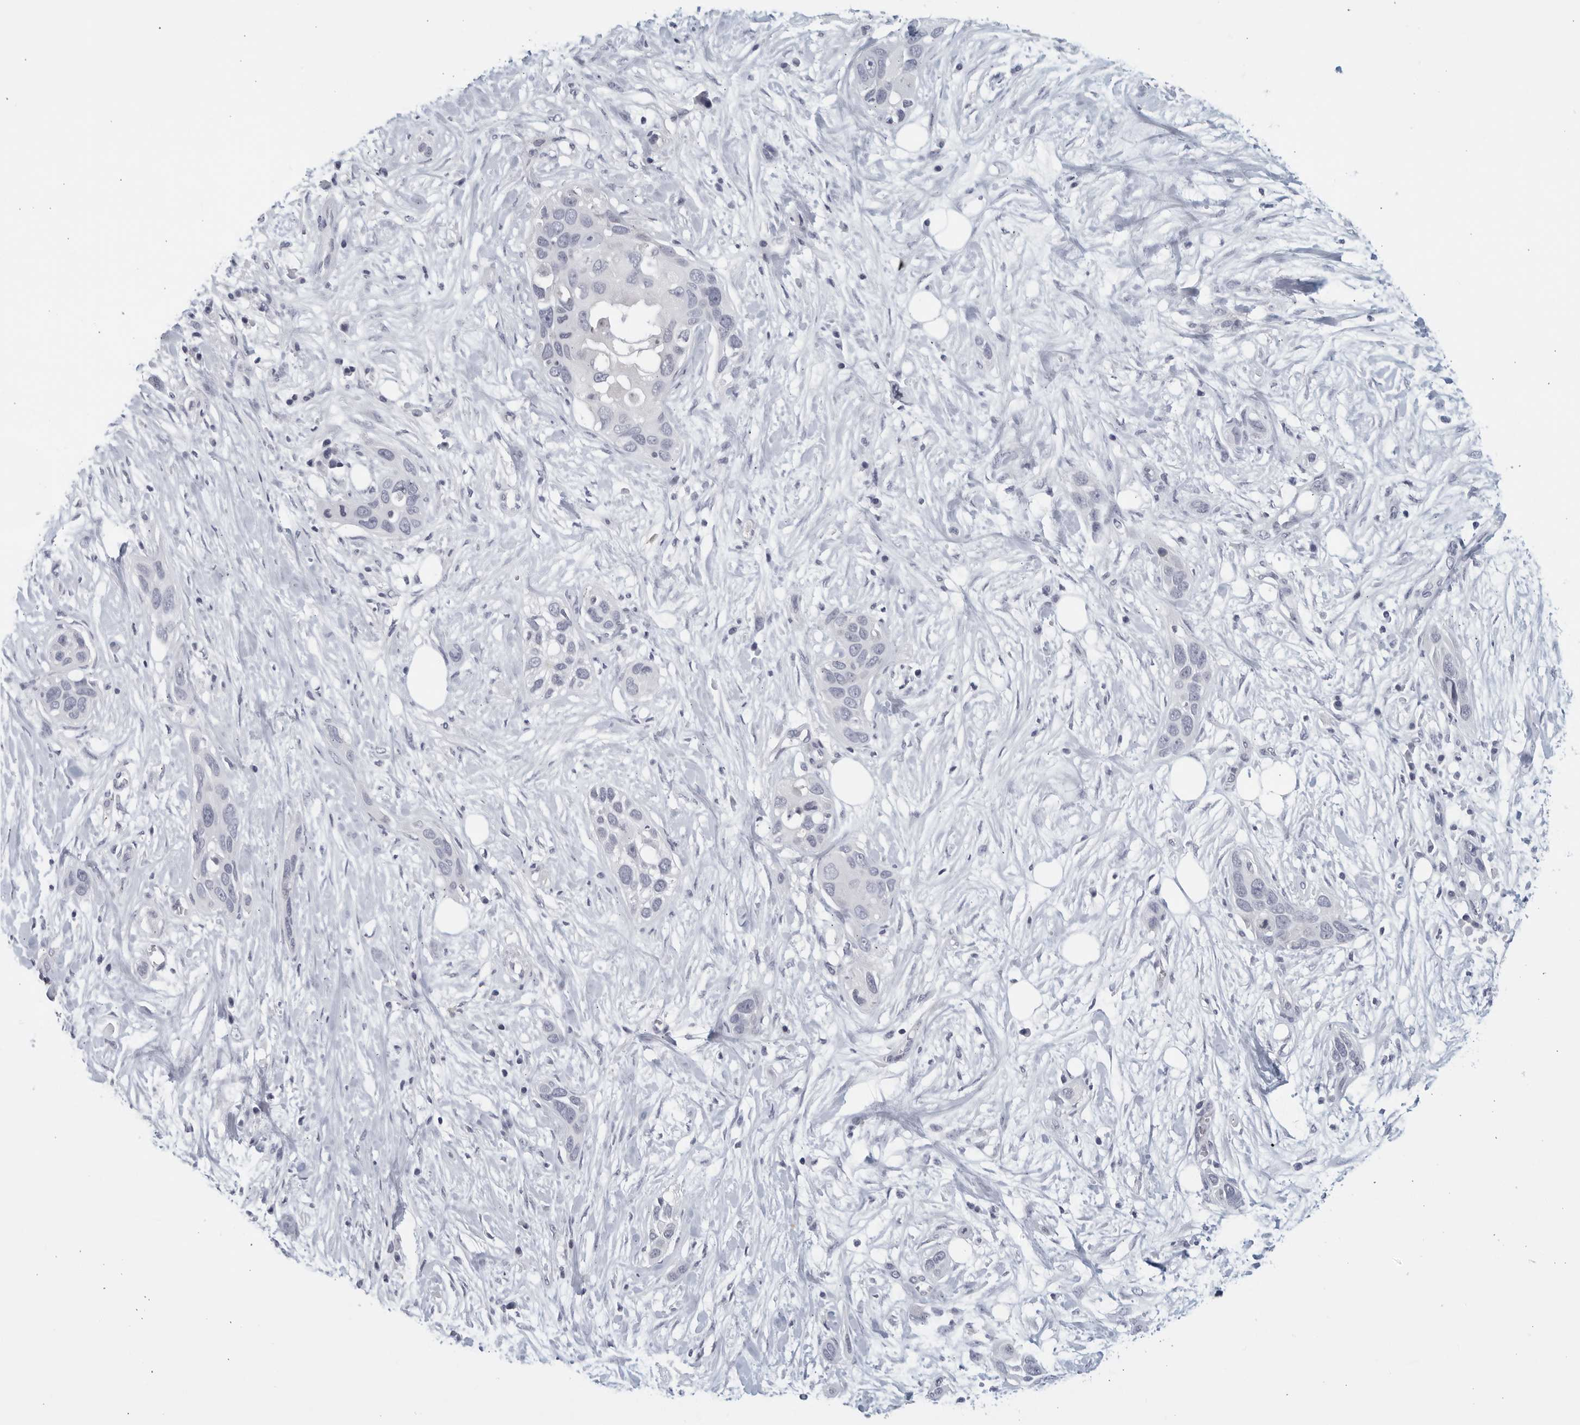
{"staining": {"intensity": "negative", "quantity": "none", "location": "none"}, "tissue": "pancreatic cancer", "cell_type": "Tumor cells", "image_type": "cancer", "snomed": [{"axis": "morphology", "description": "Adenocarcinoma, NOS"}, {"axis": "topography", "description": "Pancreas"}], "caption": "Human pancreatic cancer stained for a protein using immunohistochemistry (IHC) reveals no expression in tumor cells.", "gene": "MATN1", "patient": {"sex": "female", "age": 60}}